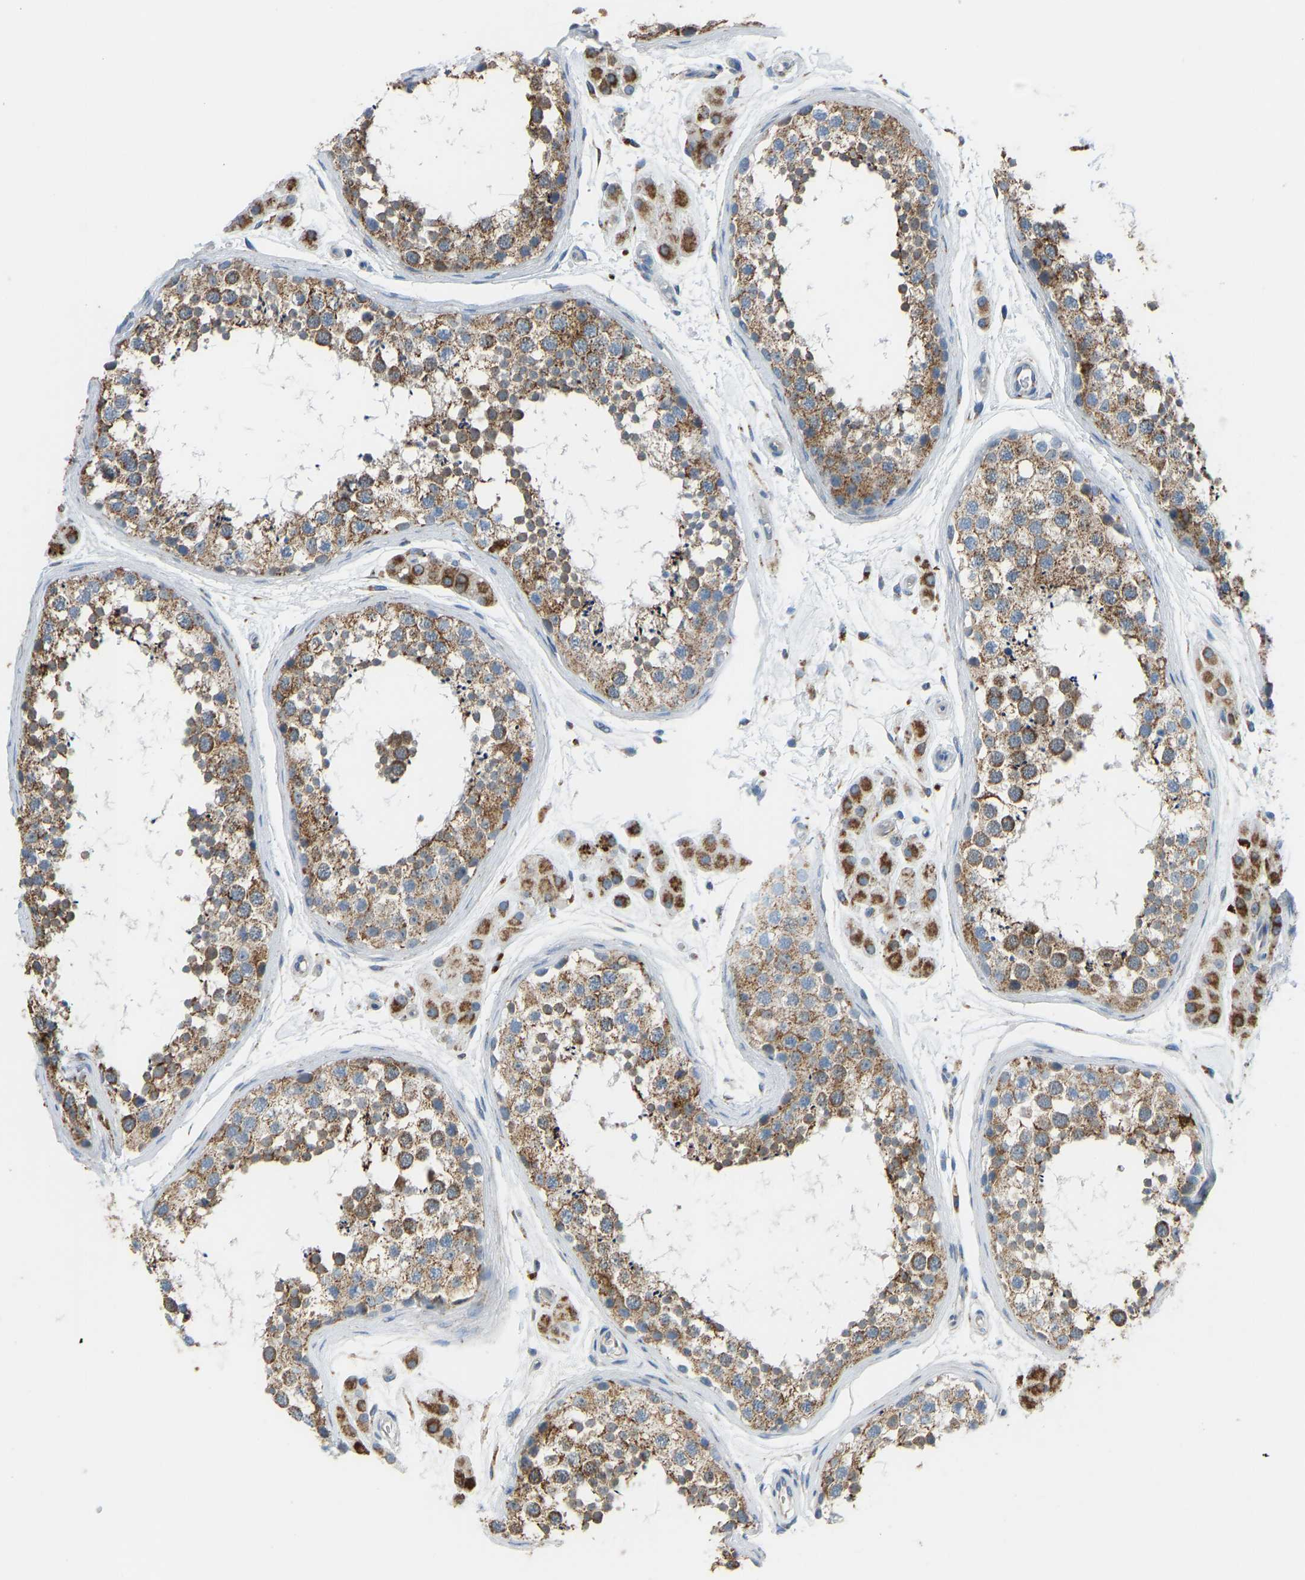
{"staining": {"intensity": "moderate", "quantity": ">75%", "location": "cytoplasmic/membranous"}, "tissue": "testis", "cell_type": "Cells in seminiferous ducts", "image_type": "normal", "snomed": [{"axis": "morphology", "description": "Normal tissue, NOS"}, {"axis": "topography", "description": "Testis"}], "caption": "This is a photomicrograph of immunohistochemistry staining of benign testis, which shows moderate expression in the cytoplasmic/membranous of cells in seminiferous ducts.", "gene": "SMIM20", "patient": {"sex": "male", "age": 56}}